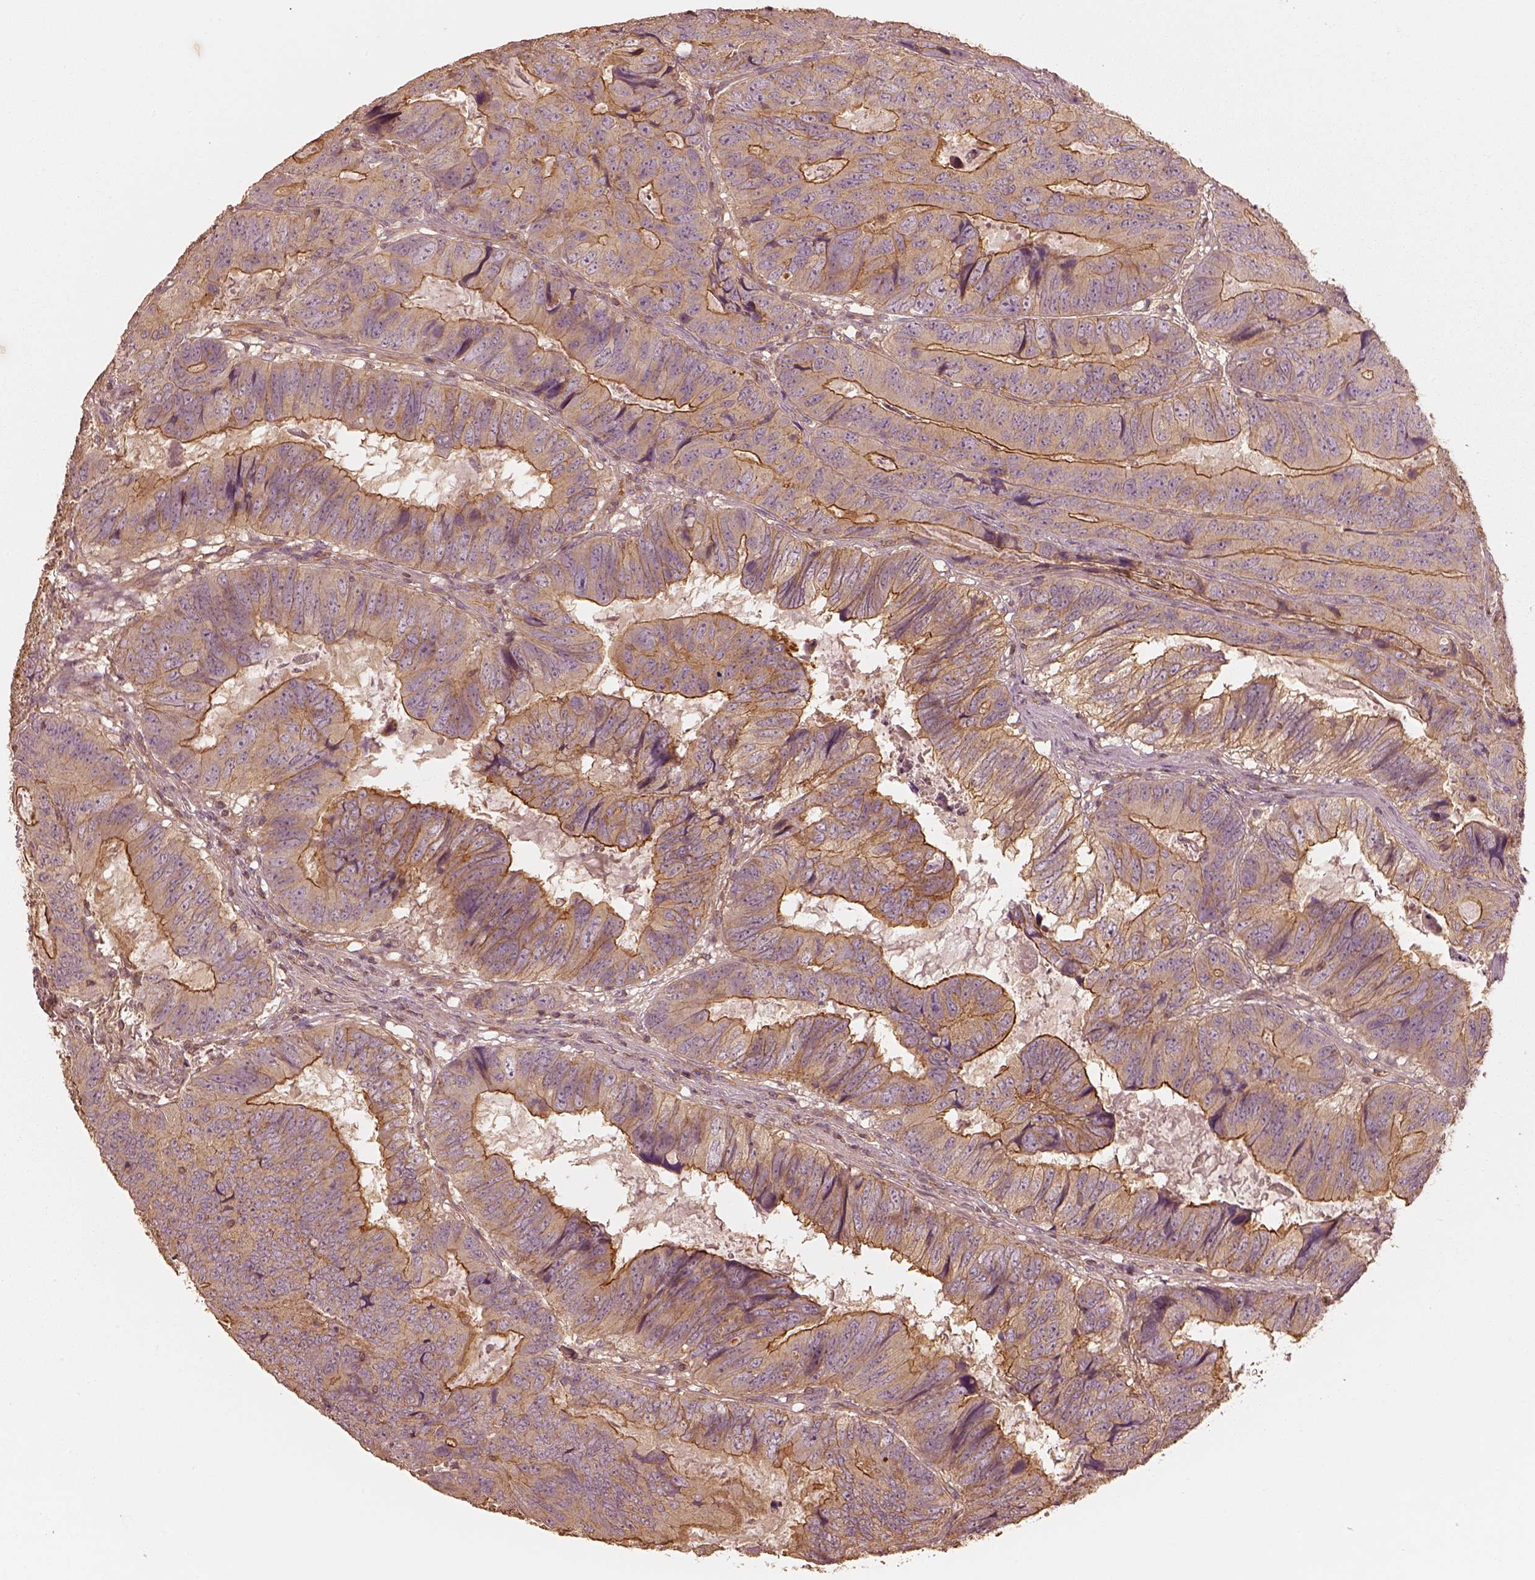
{"staining": {"intensity": "strong", "quantity": "25%-75%", "location": "cytoplasmic/membranous"}, "tissue": "colorectal cancer", "cell_type": "Tumor cells", "image_type": "cancer", "snomed": [{"axis": "morphology", "description": "Adenocarcinoma, NOS"}, {"axis": "topography", "description": "Colon"}], "caption": "Human adenocarcinoma (colorectal) stained with a protein marker demonstrates strong staining in tumor cells.", "gene": "WDR7", "patient": {"sex": "male", "age": 79}}